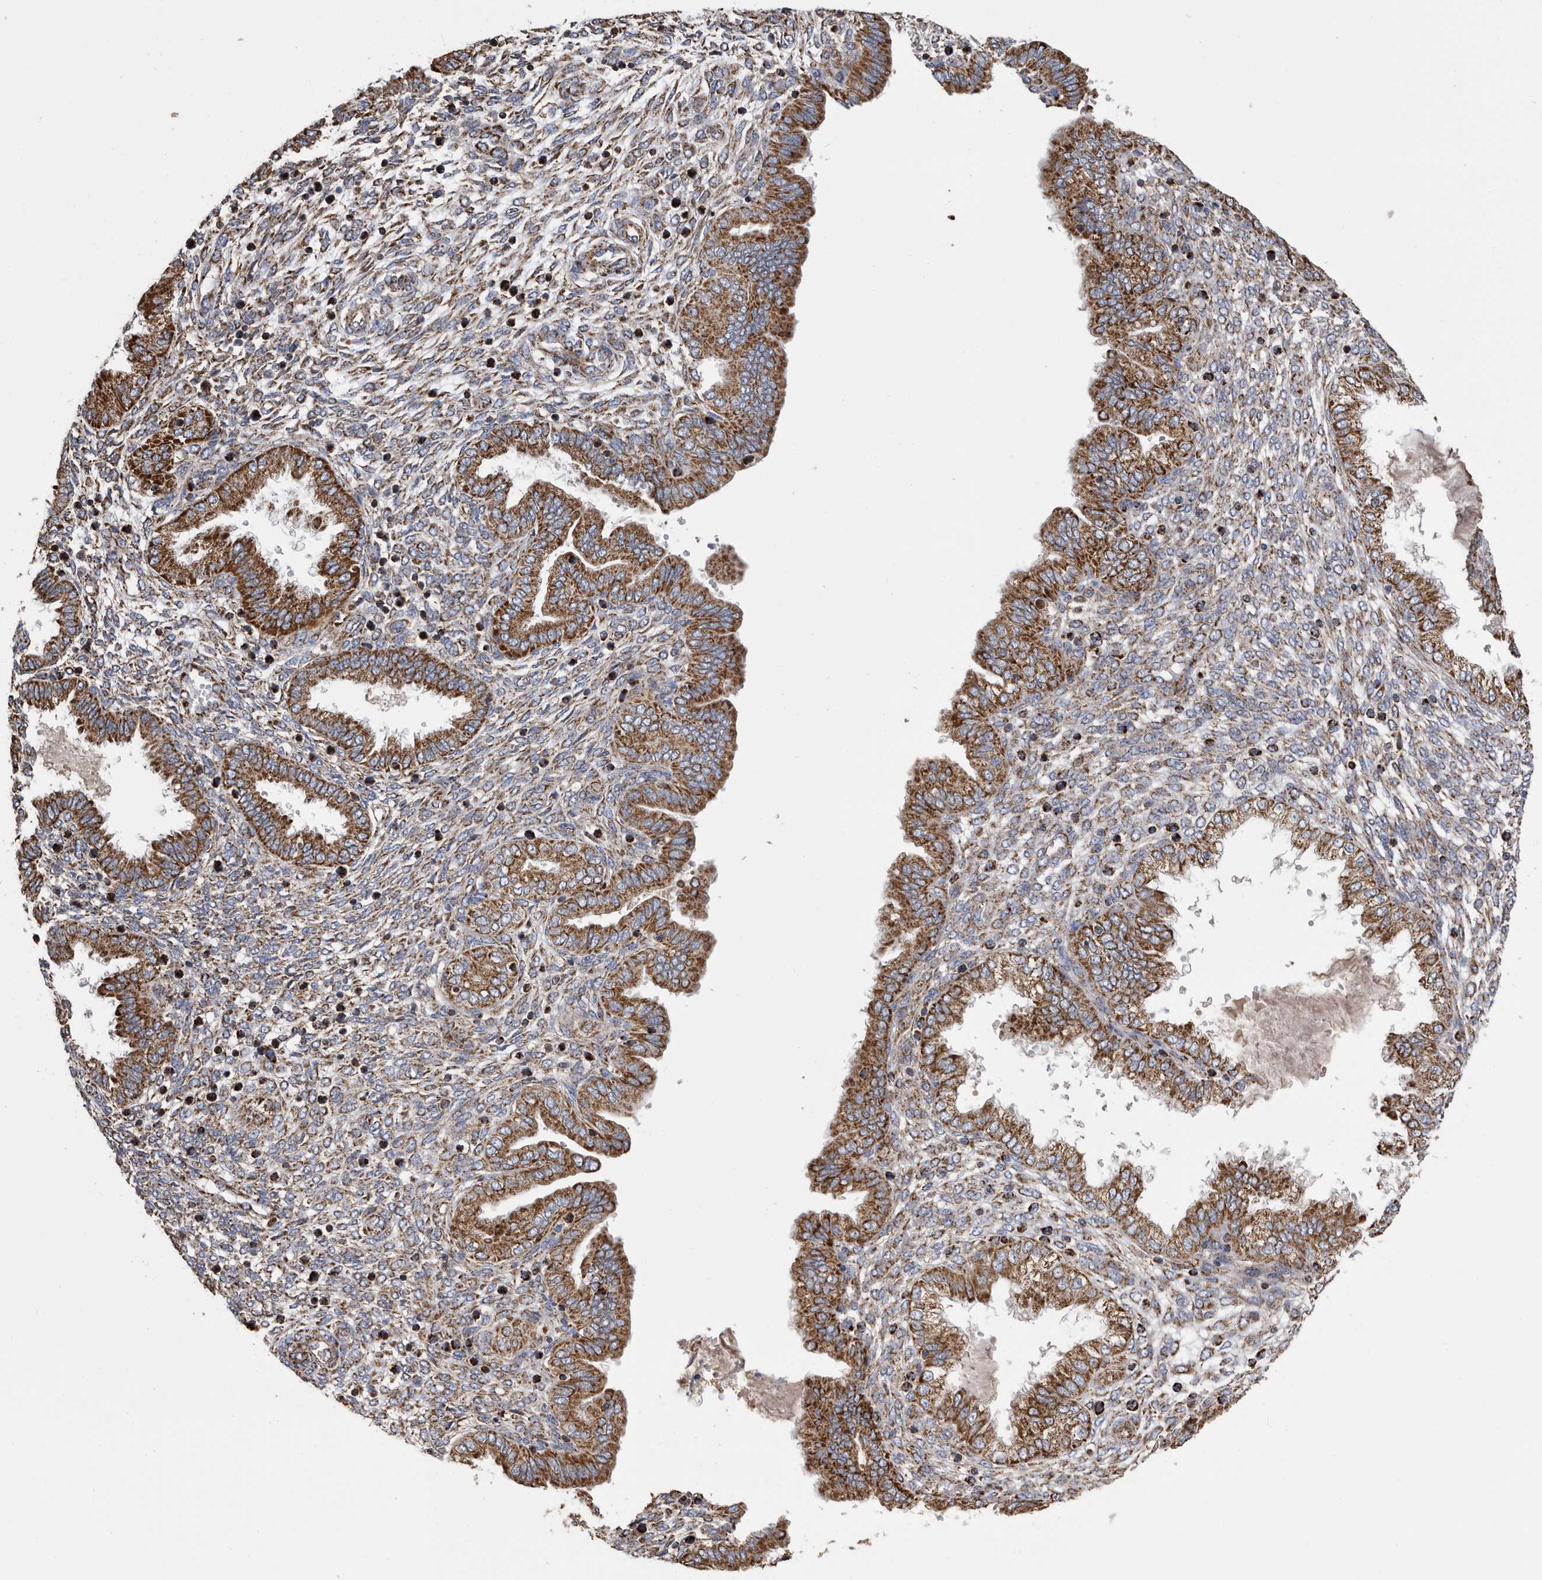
{"staining": {"intensity": "moderate", "quantity": "25%-75%", "location": "cytoplasmic/membranous"}, "tissue": "endometrium", "cell_type": "Cells in endometrial stroma", "image_type": "normal", "snomed": [{"axis": "morphology", "description": "Normal tissue, NOS"}, {"axis": "topography", "description": "Endometrium"}], "caption": "Moderate cytoplasmic/membranous expression is appreciated in about 25%-75% of cells in endometrial stroma in normal endometrium.", "gene": "WFDC1", "patient": {"sex": "female", "age": 33}}